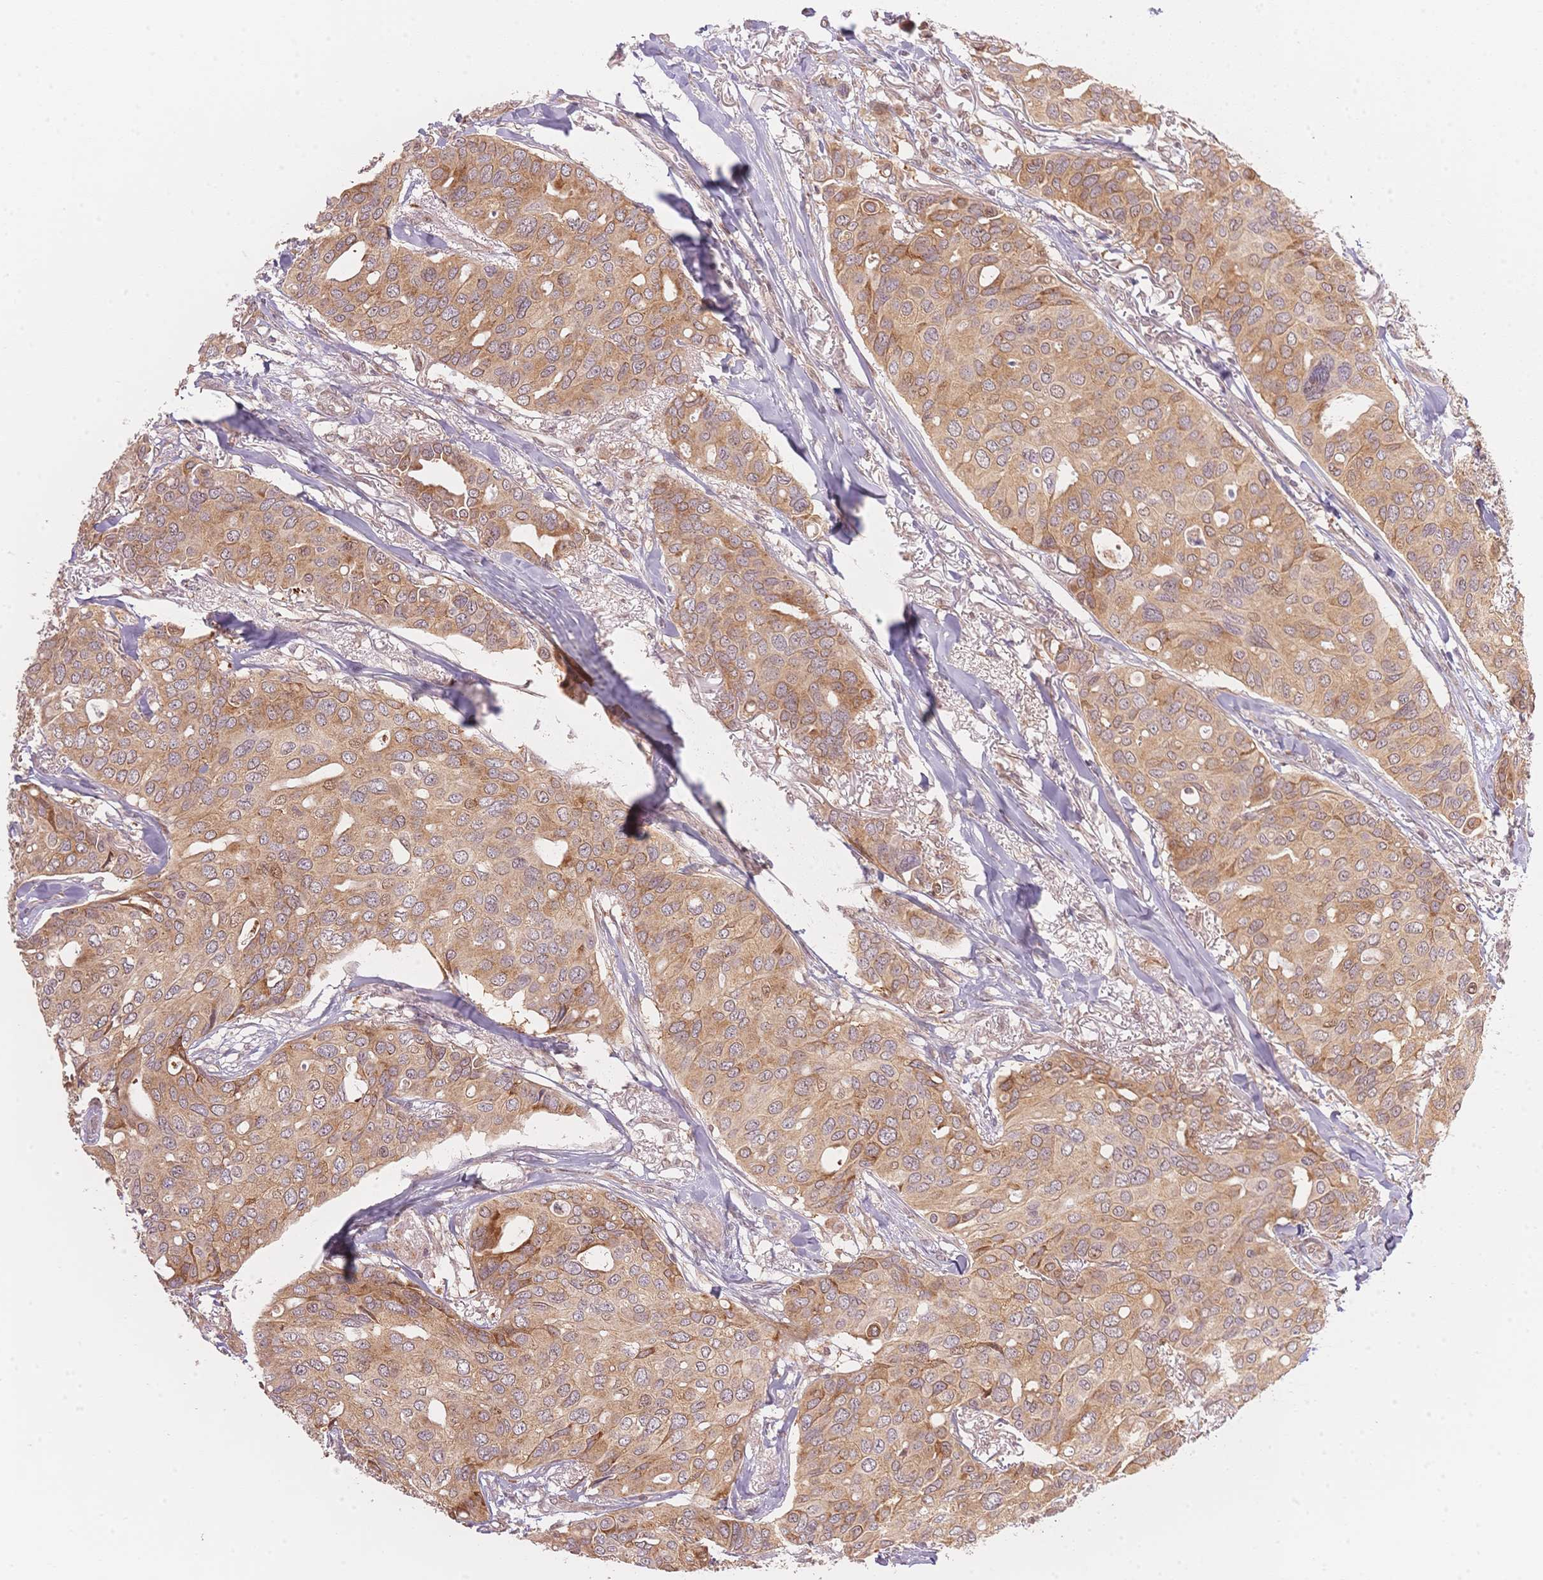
{"staining": {"intensity": "moderate", "quantity": ">75%", "location": "cytoplasmic/membranous"}, "tissue": "breast cancer", "cell_type": "Tumor cells", "image_type": "cancer", "snomed": [{"axis": "morphology", "description": "Duct carcinoma"}, {"axis": "topography", "description": "Breast"}], "caption": "High-magnification brightfield microscopy of intraductal carcinoma (breast) stained with DAB (brown) and counterstained with hematoxylin (blue). tumor cells exhibit moderate cytoplasmic/membranous expression is identified in approximately>75% of cells. (DAB (3,3'-diaminobenzidine) = brown stain, brightfield microscopy at high magnification).", "gene": "STK39", "patient": {"sex": "female", "age": 54}}